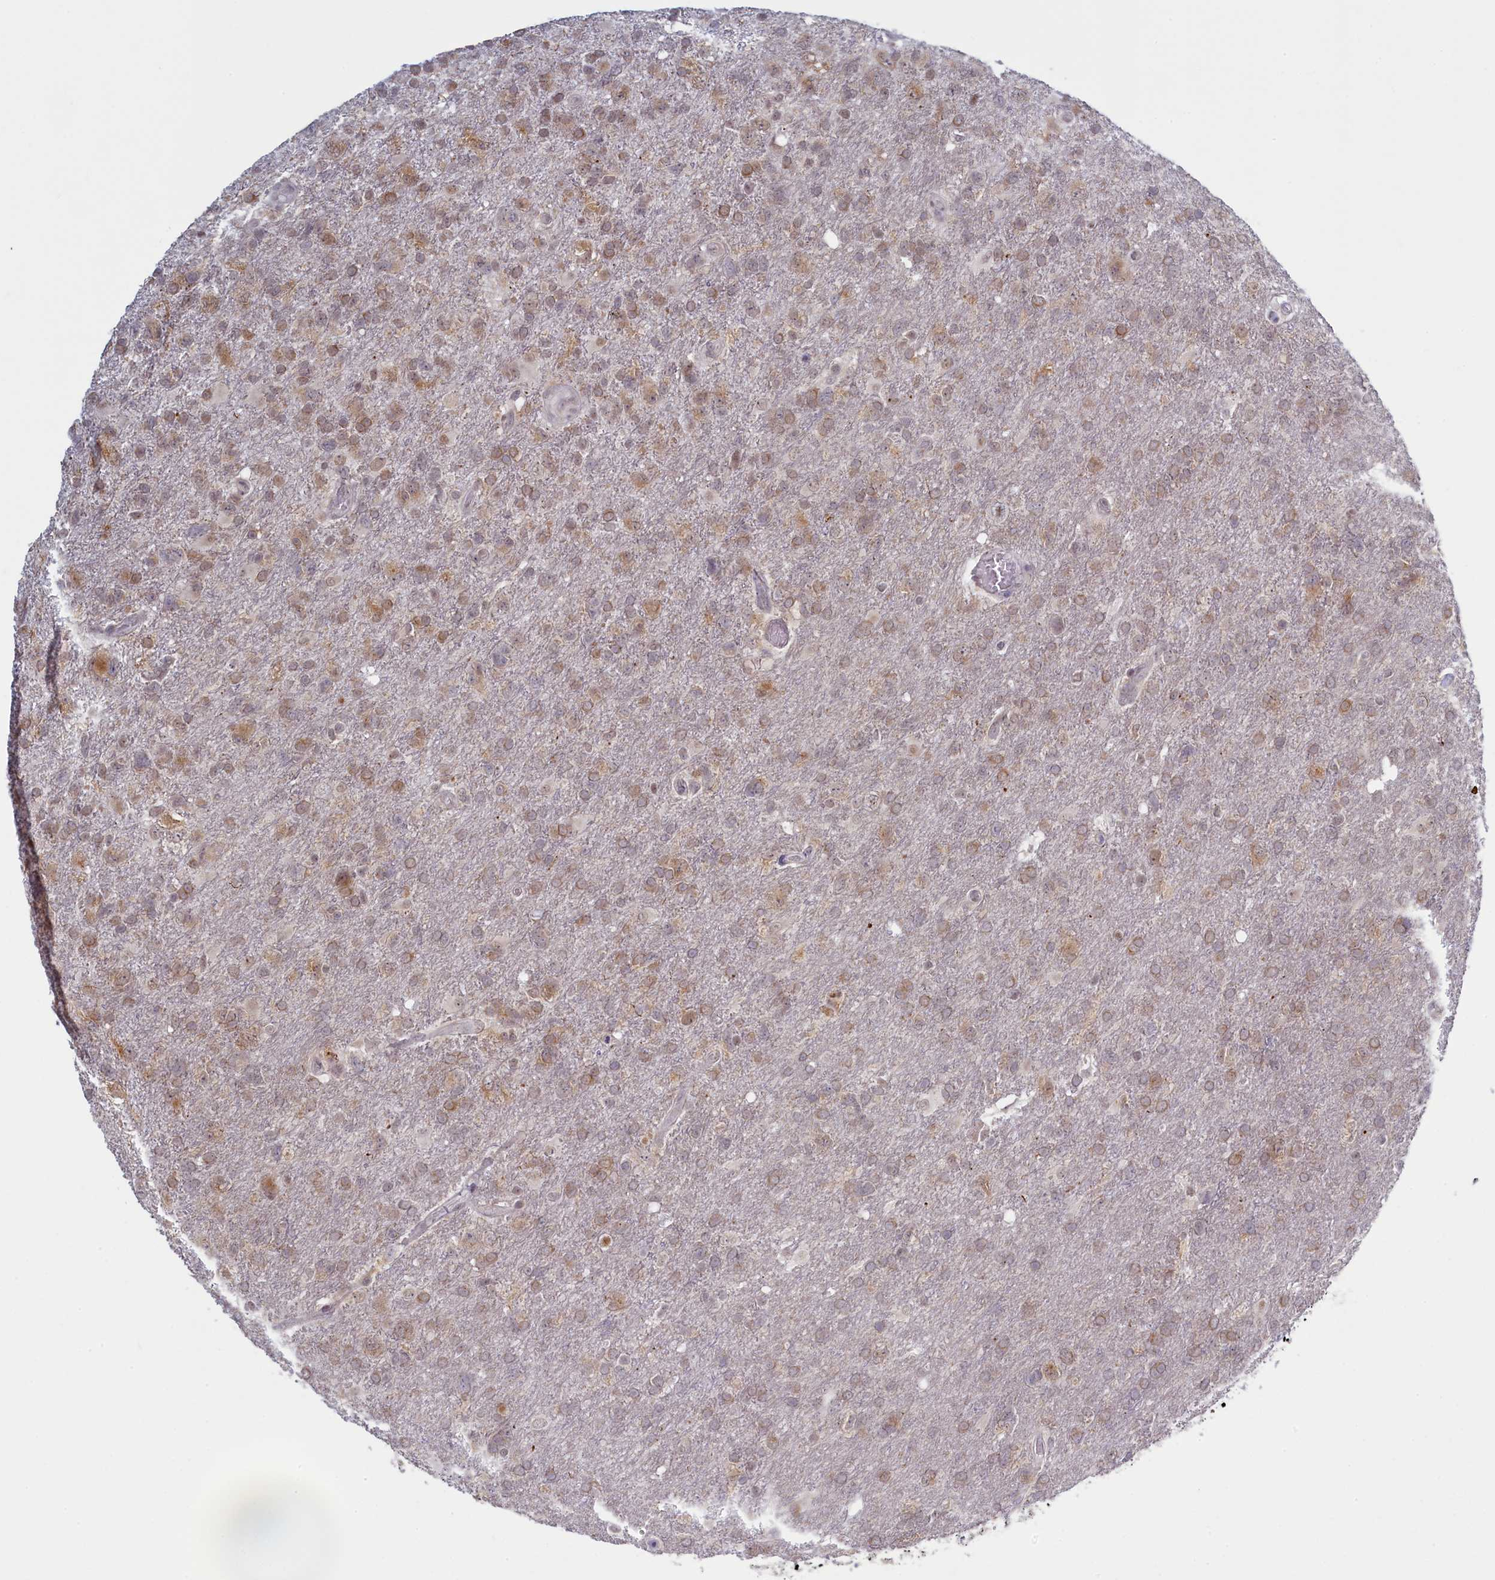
{"staining": {"intensity": "weak", "quantity": "<25%", "location": "cytoplasmic/membranous"}, "tissue": "glioma", "cell_type": "Tumor cells", "image_type": "cancer", "snomed": [{"axis": "morphology", "description": "Glioma, malignant, High grade"}, {"axis": "topography", "description": "Brain"}], "caption": "This is an IHC histopathology image of human high-grade glioma (malignant). There is no staining in tumor cells.", "gene": "ATF7IP2", "patient": {"sex": "male", "age": 61}}